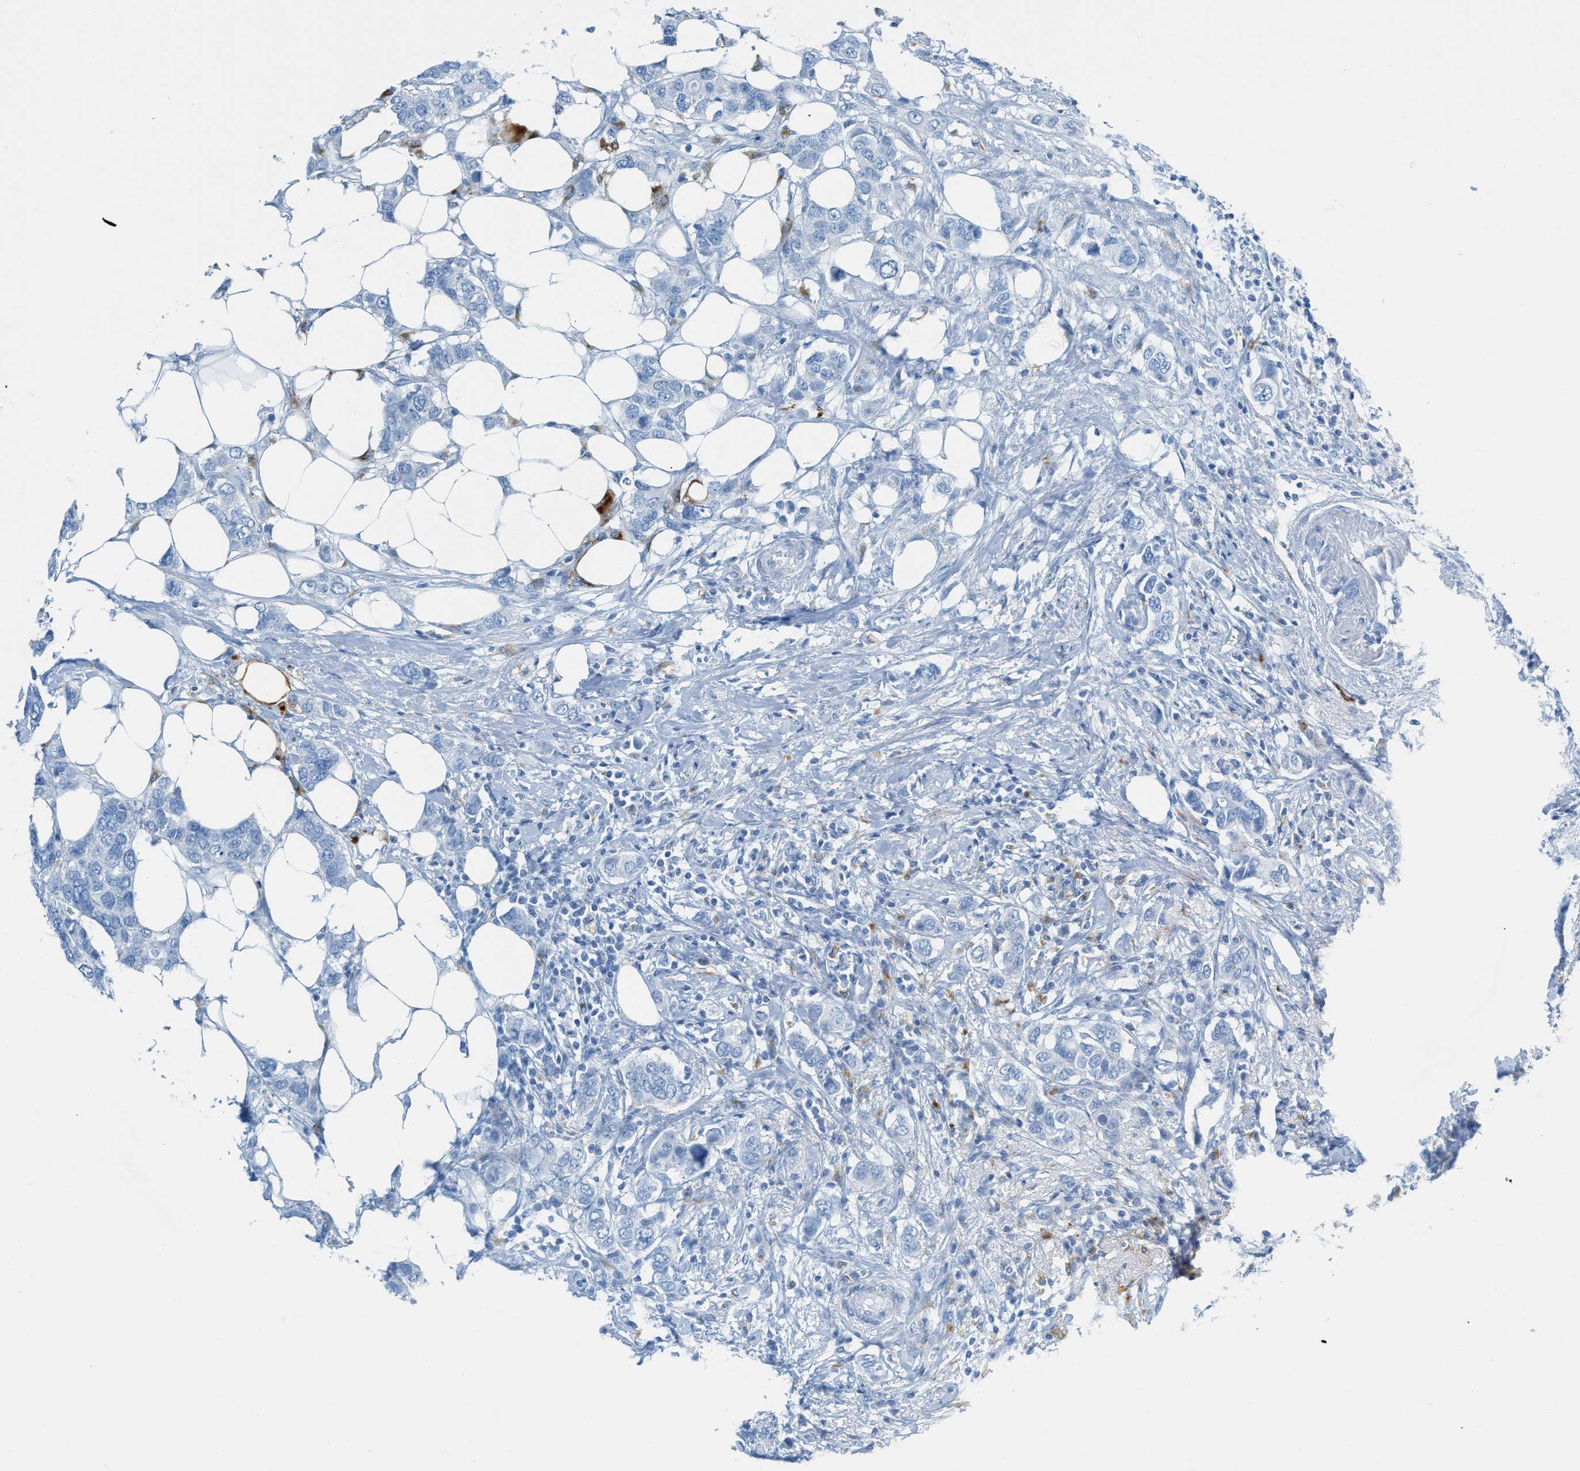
{"staining": {"intensity": "negative", "quantity": "none", "location": "none"}, "tissue": "breast cancer", "cell_type": "Tumor cells", "image_type": "cancer", "snomed": [{"axis": "morphology", "description": "Duct carcinoma"}, {"axis": "topography", "description": "Breast"}], "caption": "Immunohistochemistry of human breast cancer exhibits no expression in tumor cells.", "gene": "C21orf62", "patient": {"sex": "female", "age": 50}}